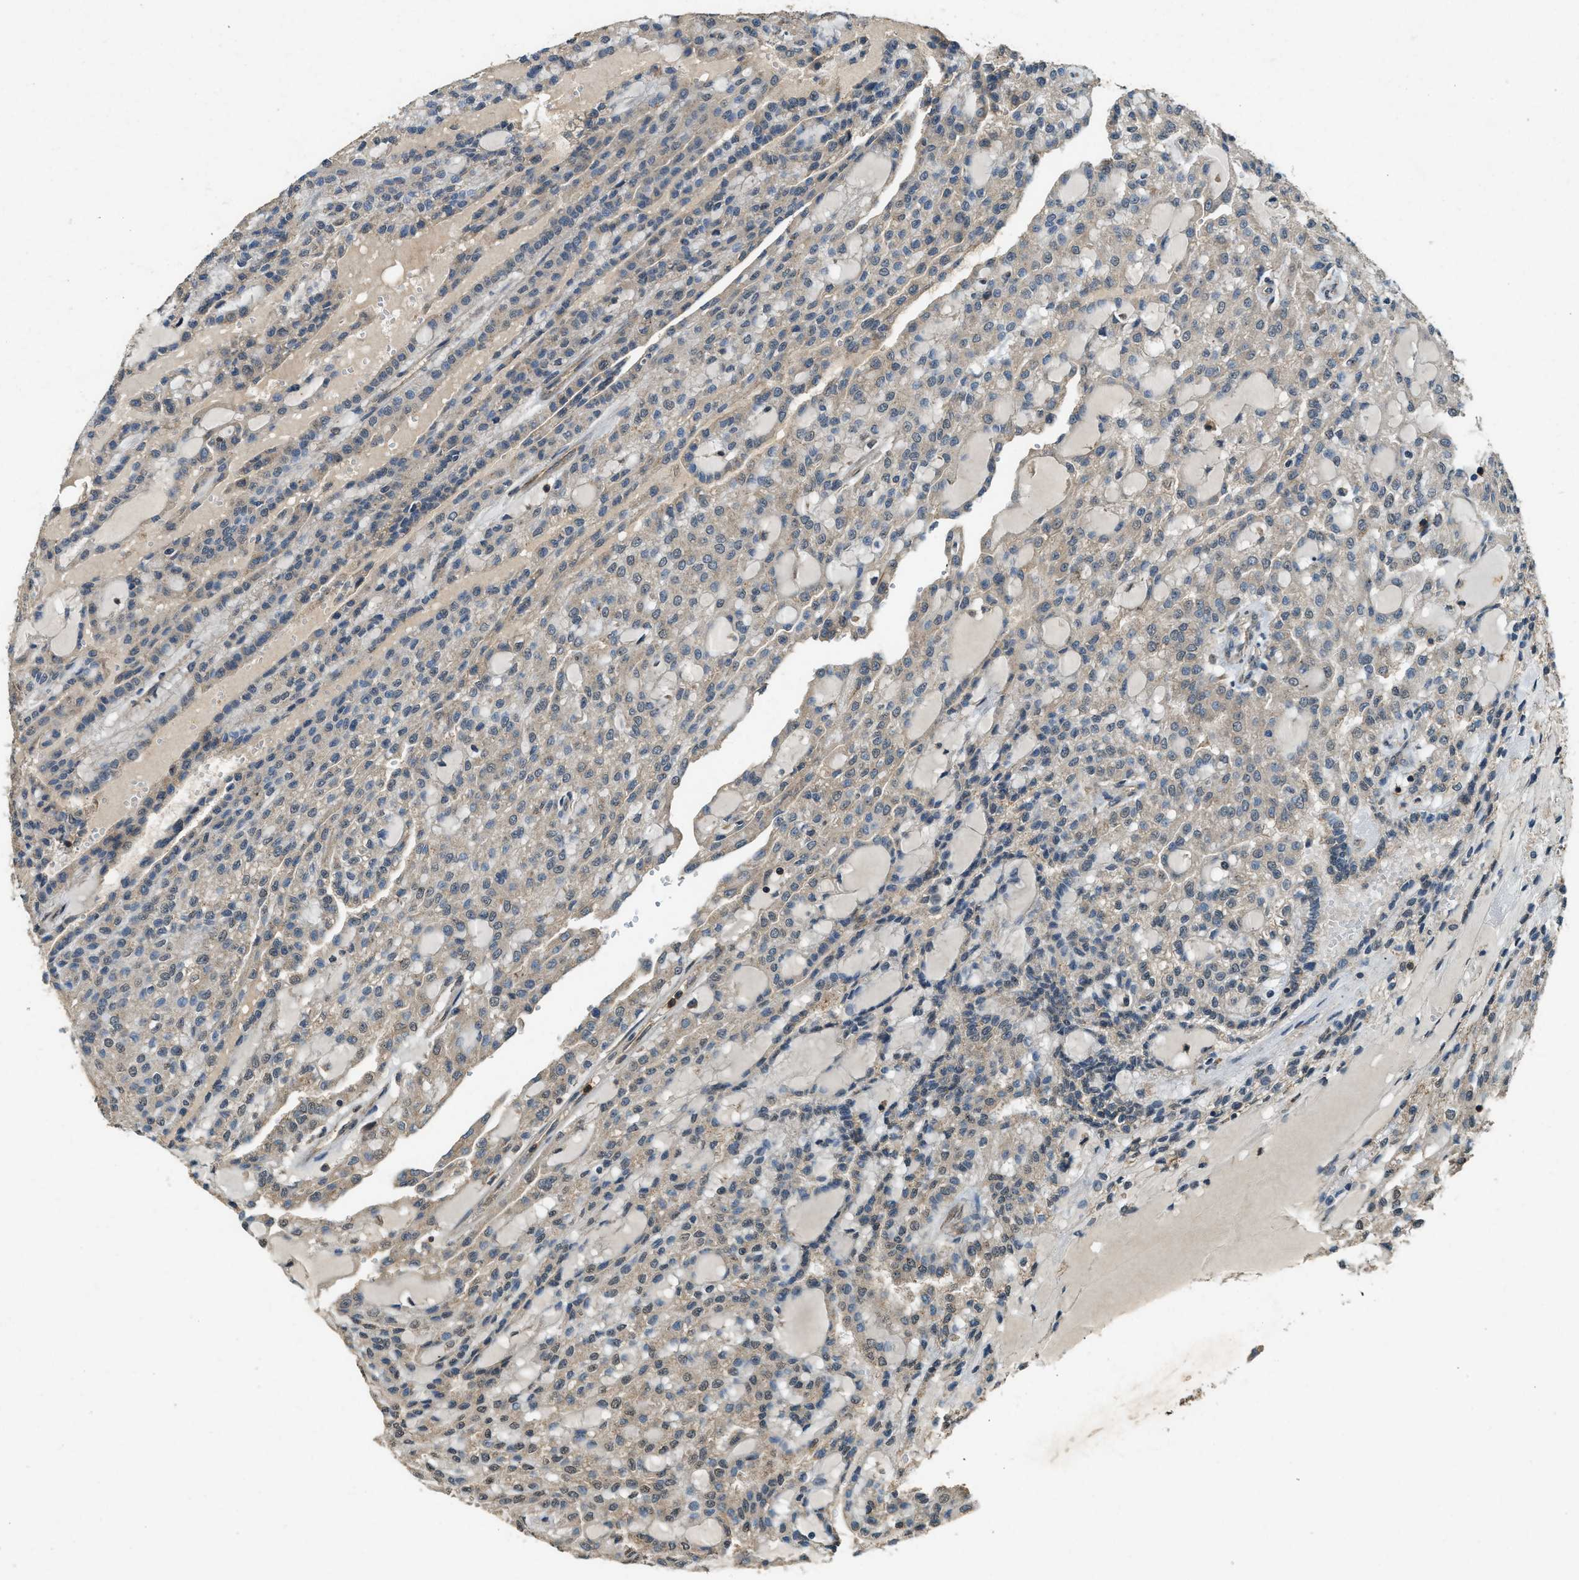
{"staining": {"intensity": "weak", "quantity": "25%-75%", "location": "cytoplasmic/membranous"}, "tissue": "renal cancer", "cell_type": "Tumor cells", "image_type": "cancer", "snomed": [{"axis": "morphology", "description": "Adenocarcinoma, NOS"}, {"axis": "topography", "description": "Kidney"}], "caption": "IHC staining of renal cancer (adenocarcinoma), which demonstrates low levels of weak cytoplasmic/membranous staining in approximately 25%-75% of tumor cells indicating weak cytoplasmic/membranous protein expression. The staining was performed using DAB (brown) for protein detection and nuclei were counterstained in hematoxylin (blue).", "gene": "ATP8B1", "patient": {"sex": "male", "age": 63}}